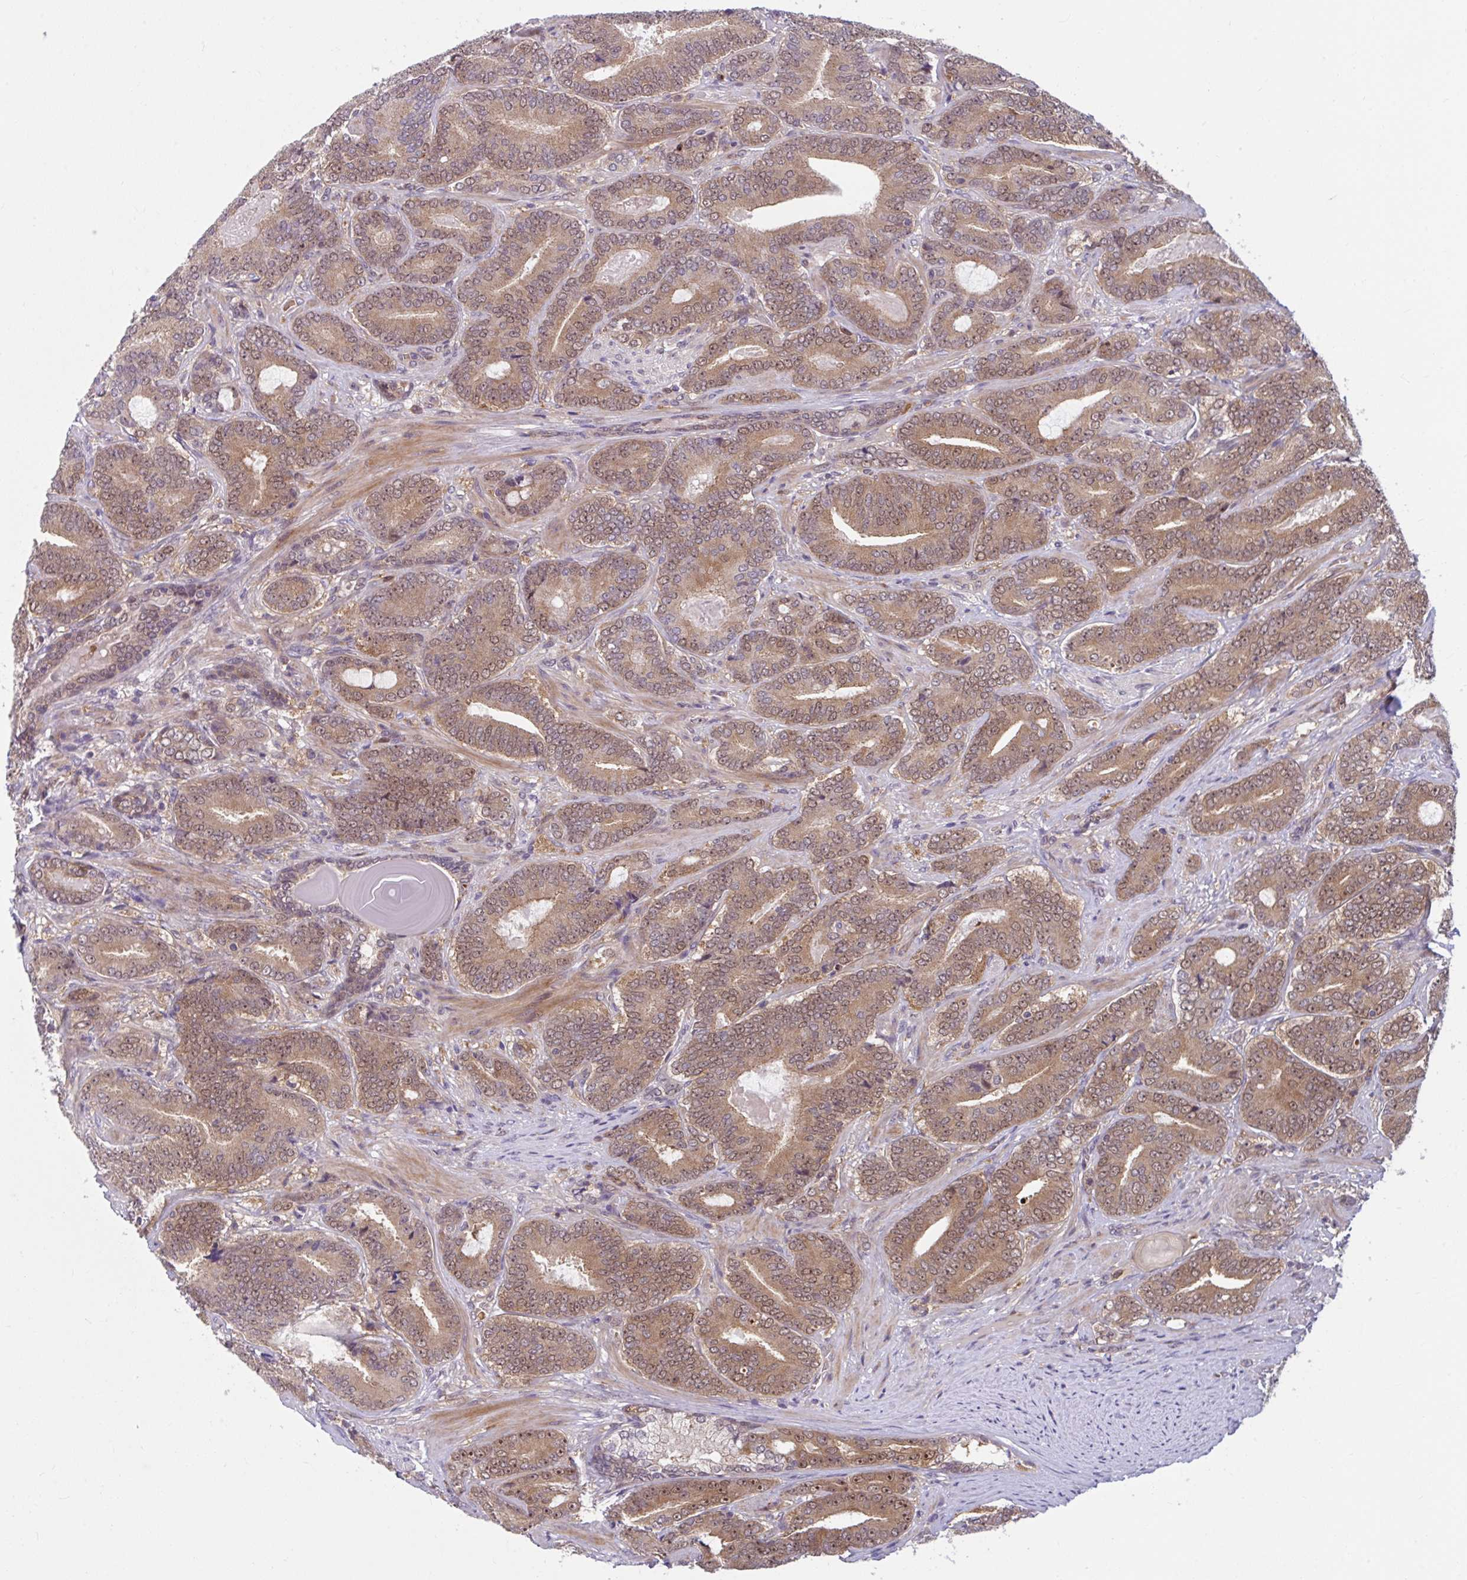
{"staining": {"intensity": "moderate", "quantity": ">75%", "location": "cytoplasmic/membranous"}, "tissue": "prostate cancer", "cell_type": "Tumor cells", "image_type": "cancer", "snomed": [{"axis": "morphology", "description": "Adenocarcinoma, High grade"}, {"axis": "topography", "description": "Prostate"}], "caption": "DAB (3,3'-diaminobenzidine) immunohistochemical staining of high-grade adenocarcinoma (prostate) displays moderate cytoplasmic/membranous protein positivity in approximately >75% of tumor cells. The staining was performed using DAB, with brown indicating positive protein expression. Nuclei are stained blue with hematoxylin.", "gene": "HMBS", "patient": {"sex": "male", "age": 62}}